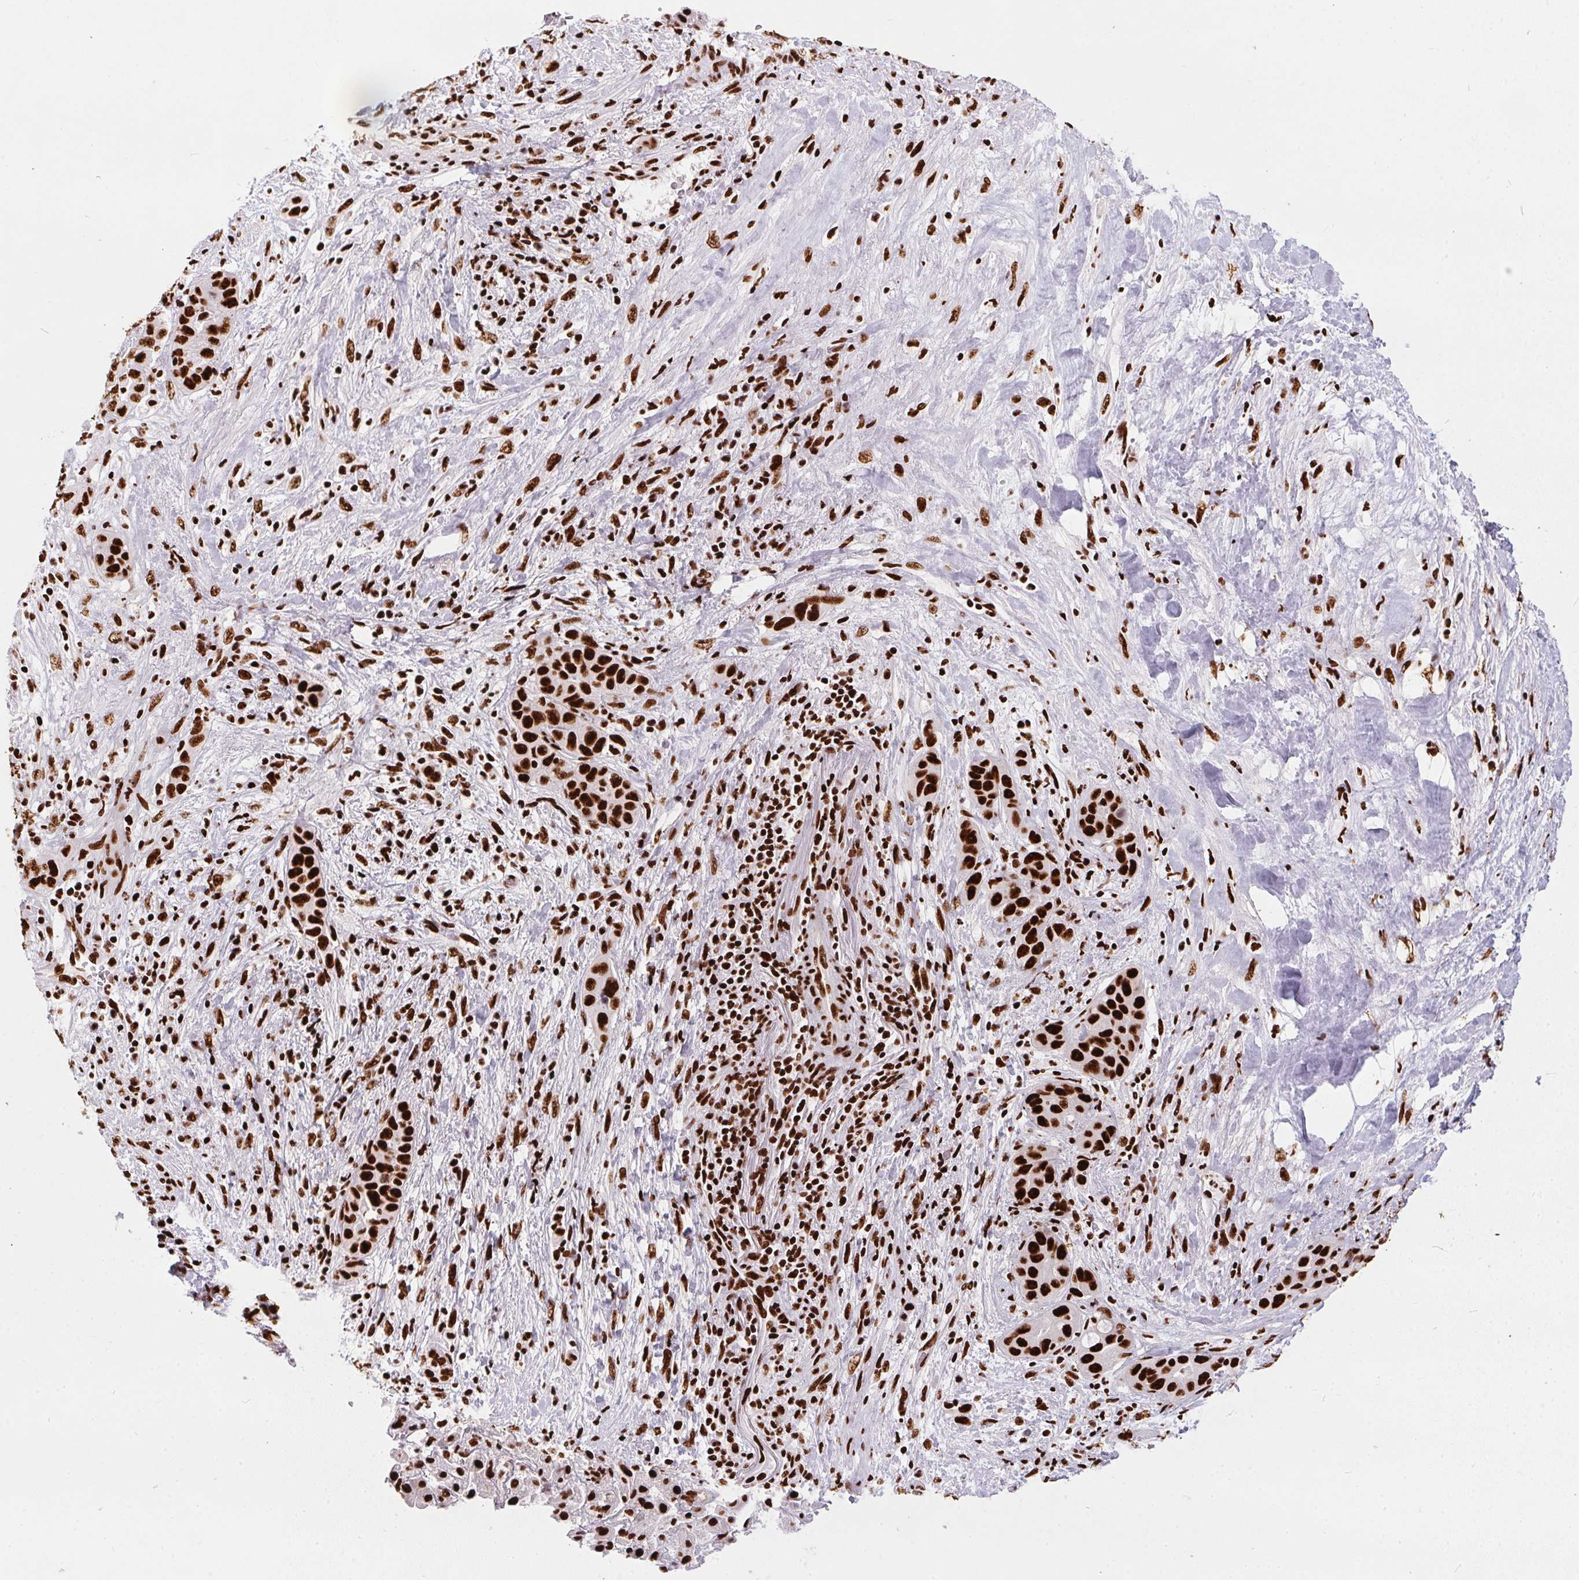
{"staining": {"intensity": "strong", "quantity": ">75%", "location": "nuclear"}, "tissue": "liver cancer", "cell_type": "Tumor cells", "image_type": "cancer", "snomed": [{"axis": "morphology", "description": "Cholangiocarcinoma"}, {"axis": "topography", "description": "Liver"}], "caption": "Strong nuclear protein staining is present in about >75% of tumor cells in cholangiocarcinoma (liver).", "gene": "PAGE3", "patient": {"sex": "female", "age": 52}}